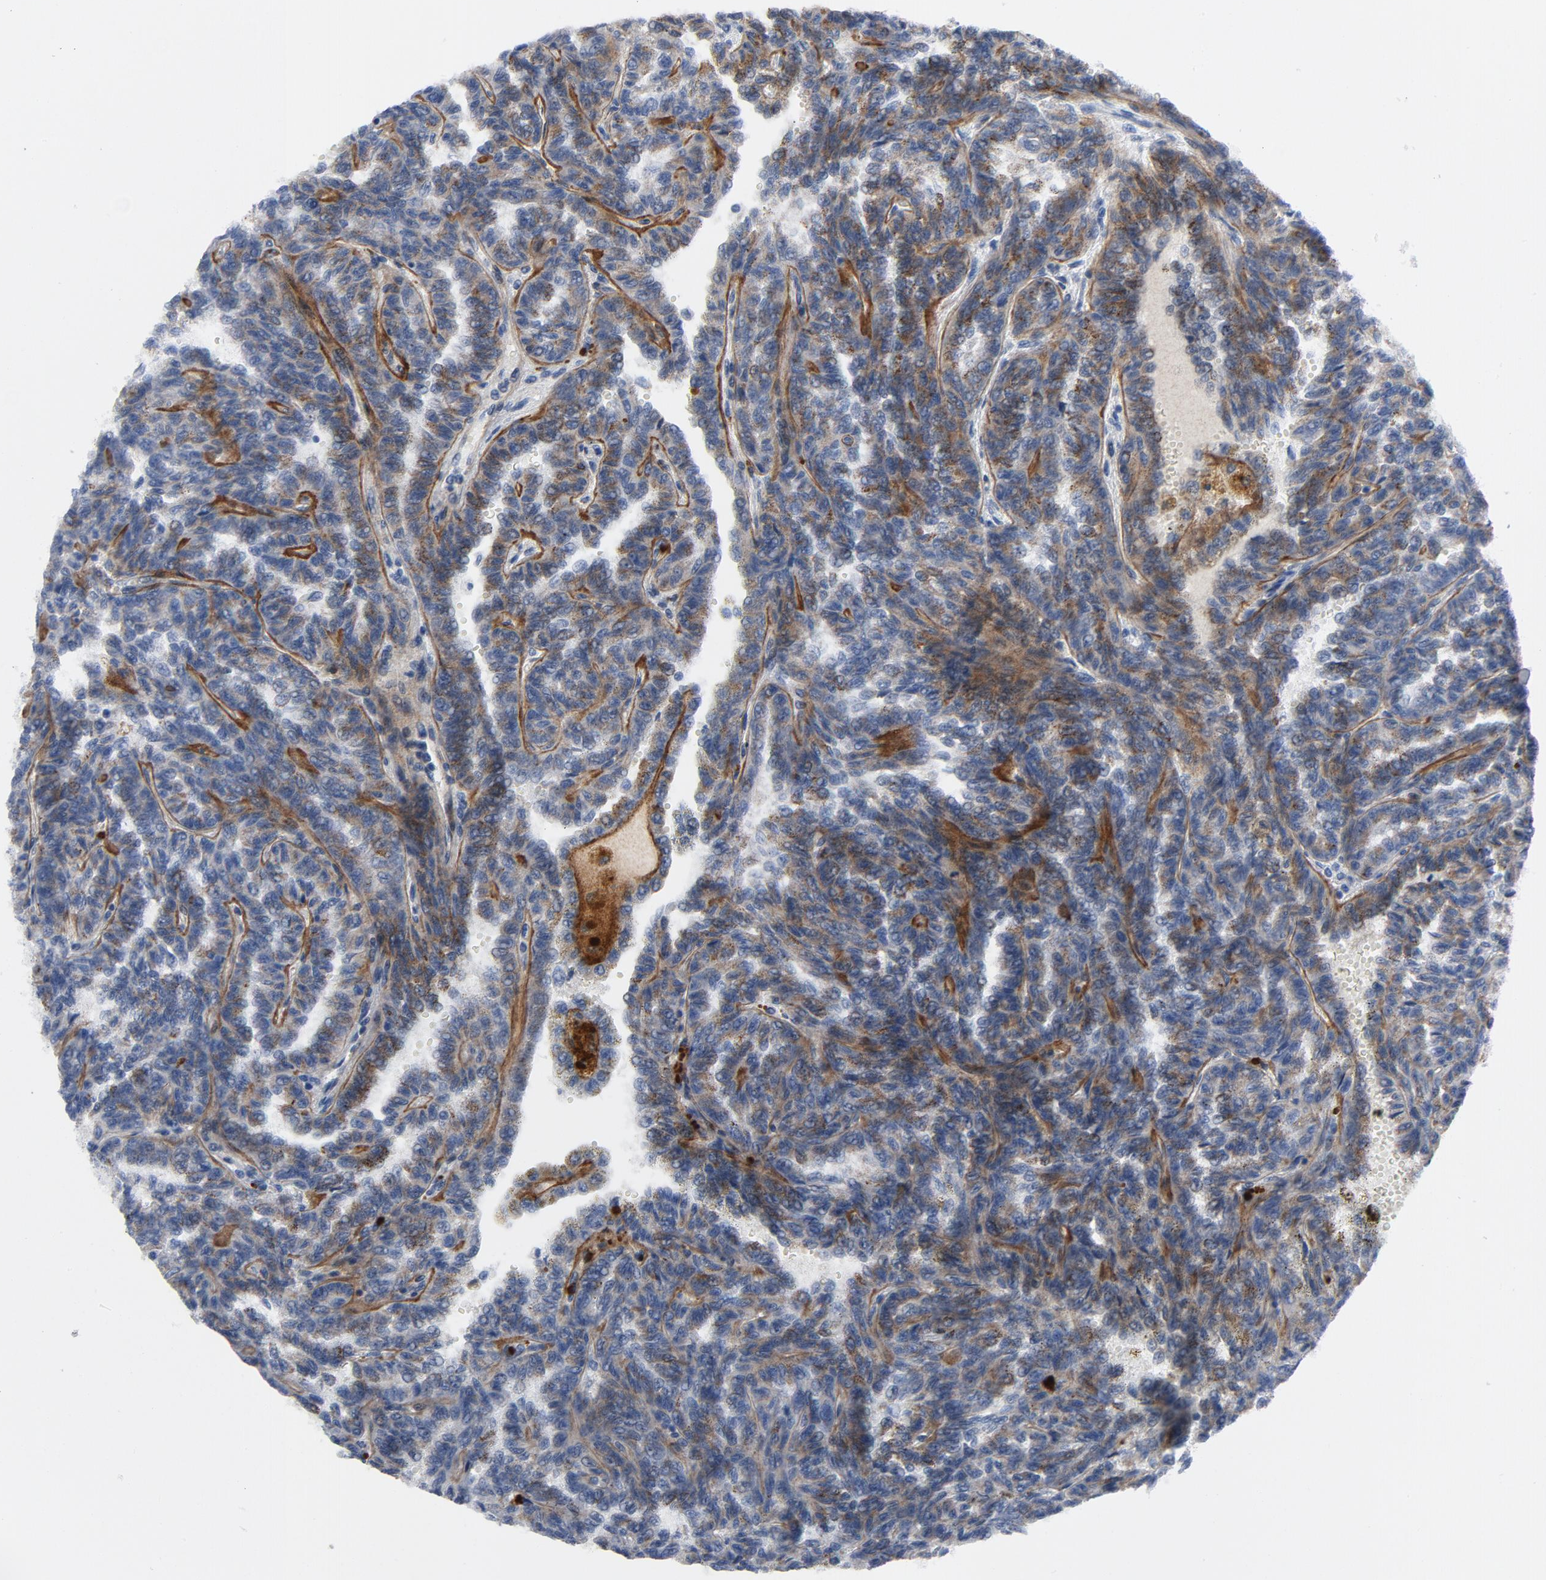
{"staining": {"intensity": "negative", "quantity": "none", "location": "none"}, "tissue": "renal cancer", "cell_type": "Tumor cells", "image_type": "cancer", "snomed": [{"axis": "morphology", "description": "Inflammation, NOS"}, {"axis": "morphology", "description": "Adenocarcinoma, NOS"}, {"axis": "topography", "description": "Kidney"}], "caption": "Protein analysis of renal adenocarcinoma reveals no significant positivity in tumor cells.", "gene": "LAMC1", "patient": {"sex": "male", "age": 68}}